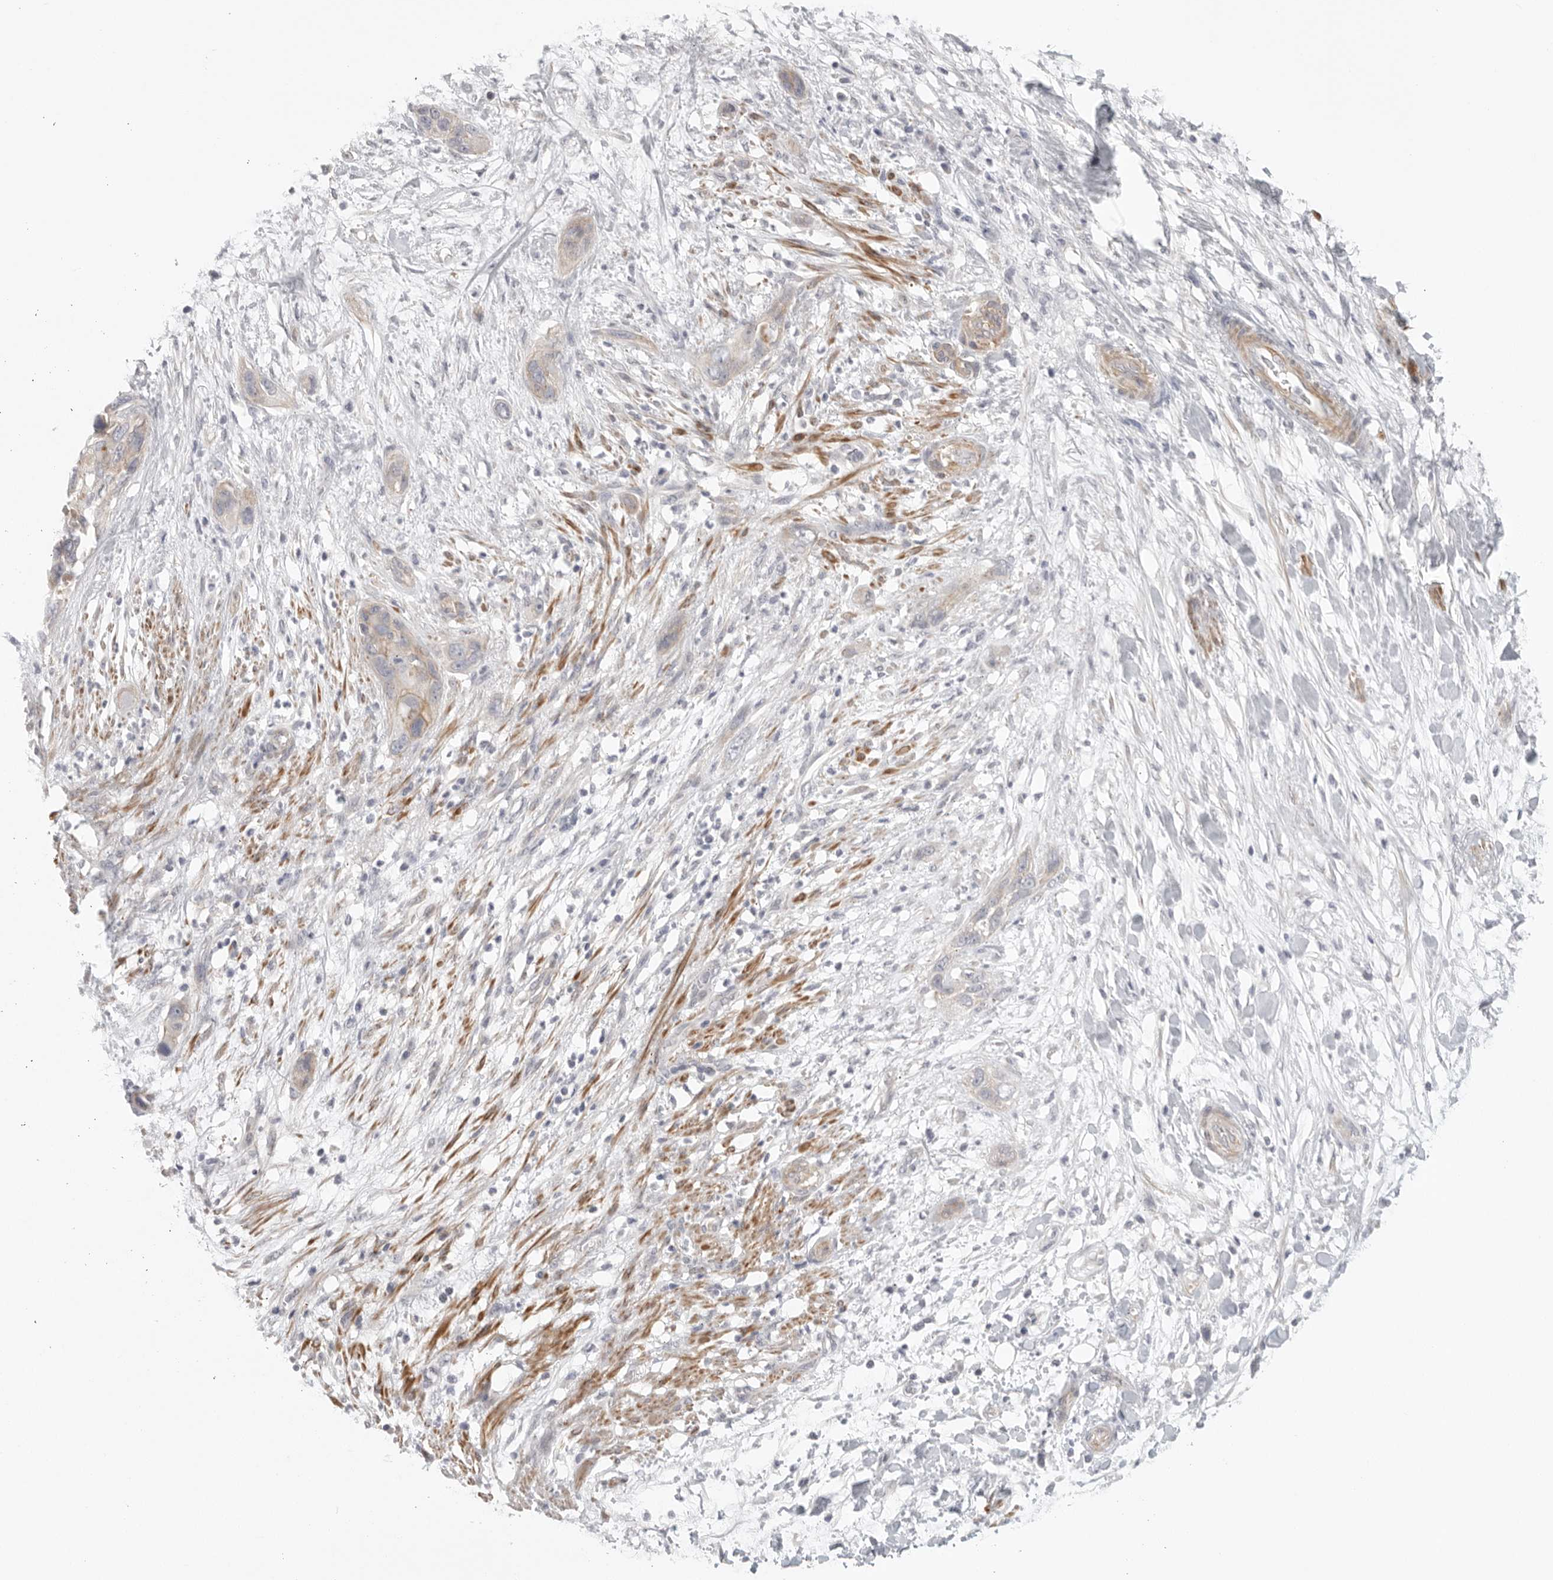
{"staining": {"intensity": "negative", "quantity": "none", "location": "none"}, "tissue": "pancreatic cancer", "cell_type": "Tumor cells", "image_type": "cancer", "snomed": [{"axis": "morphology", "description": "Adenocarcinoma, NOS"}, {"axis": "topography", "description": "Pancreas"}], "caption": "A photomicrograph of human pancreatic cancer (adenocarcinoma) is negative for staining in tumor cells.", "gene": "STAB2", "patient": {"sex": "female", "age": 60}}